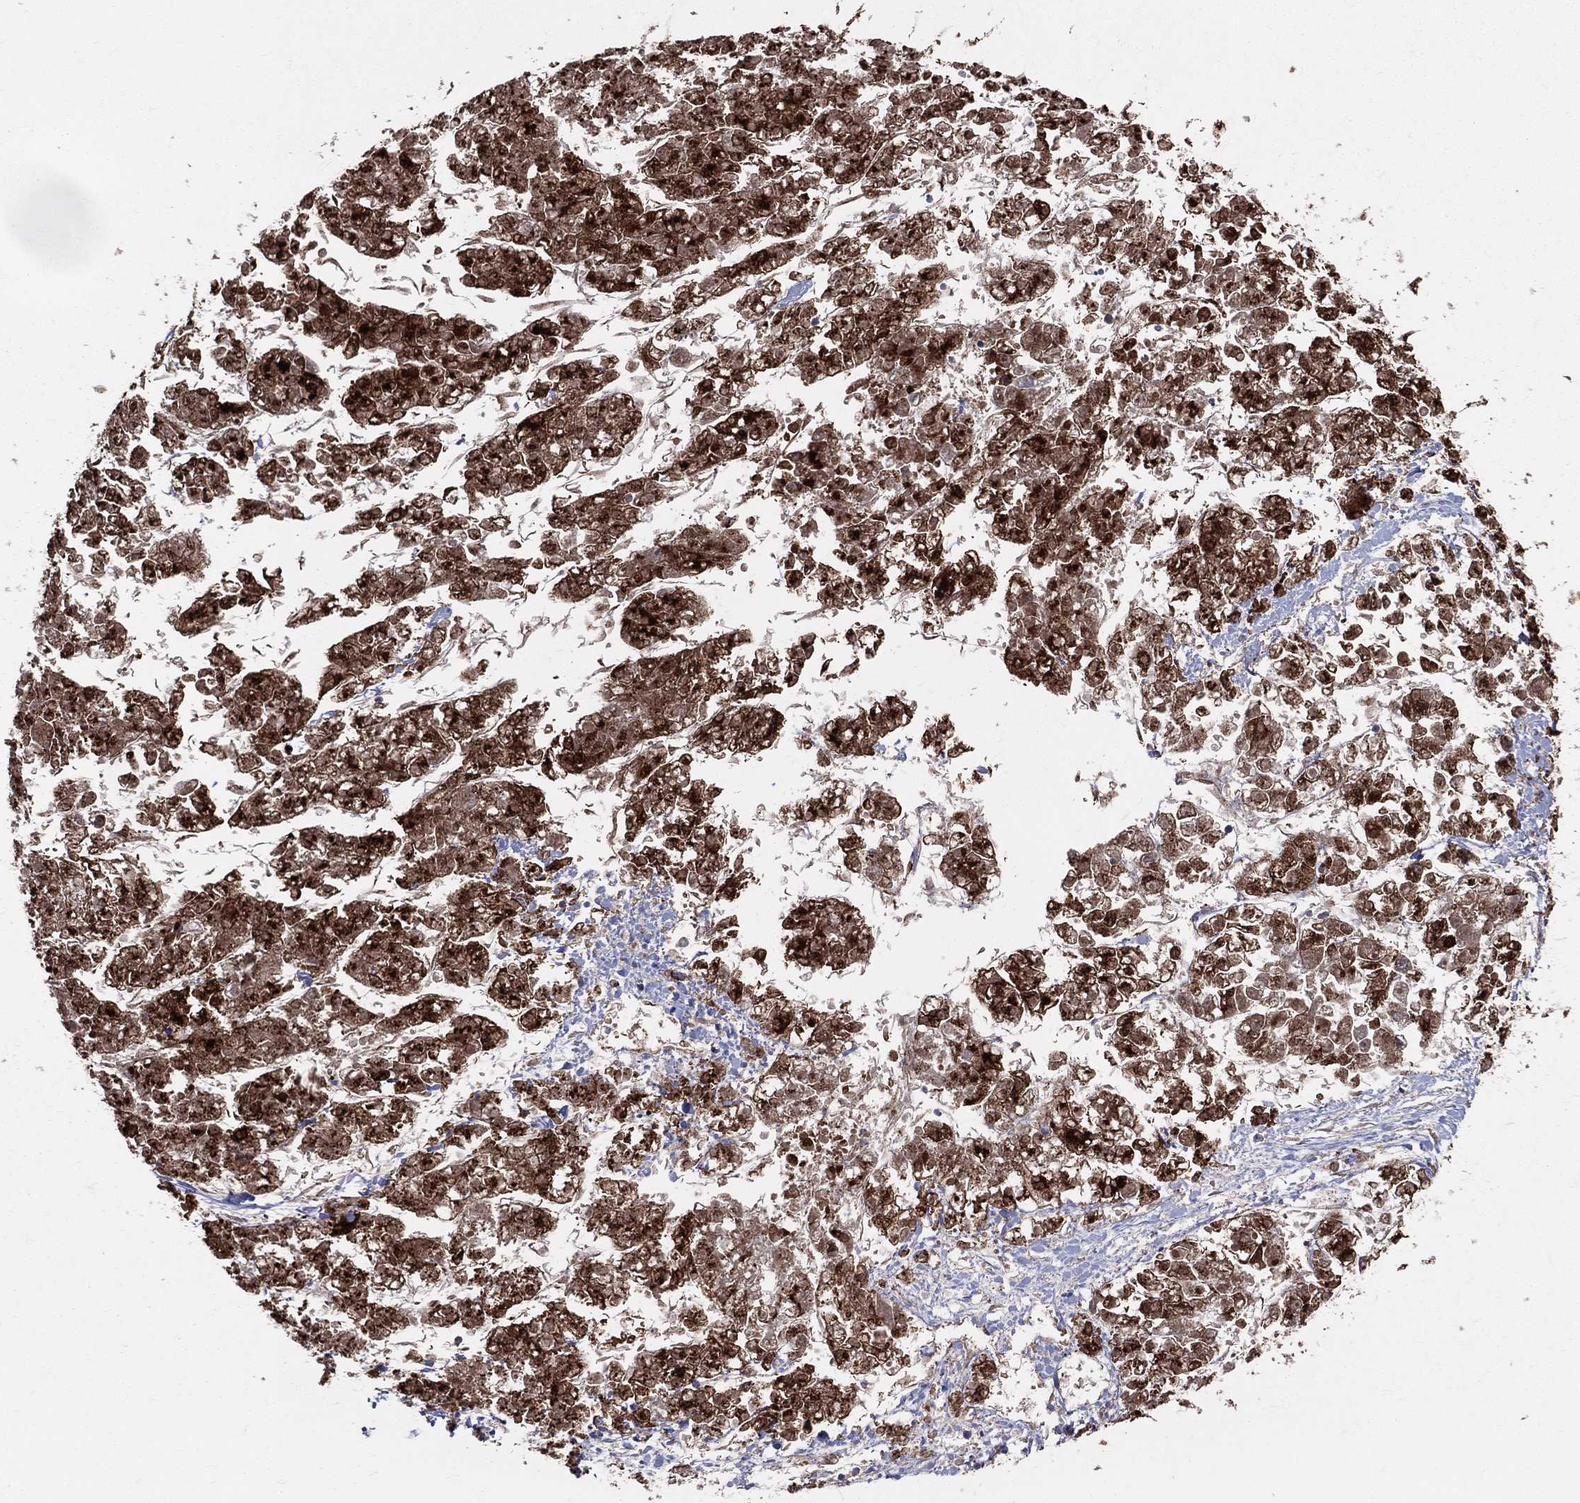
{"staining": {"intensity": "strong", "quantity": ">75%", "location": "cytoplasmic/membranous"}, "tissue": "liver cancer", "cell_type": "Tumor cells", "image_type": "cancer", "snomed": [{"axis": "morphology", "description": "Carcinoma, Hepatocellular, NOS"}, {"axis": "topography", "description": "Liver"}], "caption": "There is high levels of strong cytoplasmic/membranous staining in tumor cells of hepatocellular carcinoma (liver), as demonstrated by immunohistochemical staining (brown color).", "gene": "ENTPD1", "patient": {"sex": "male", "age": 56}}